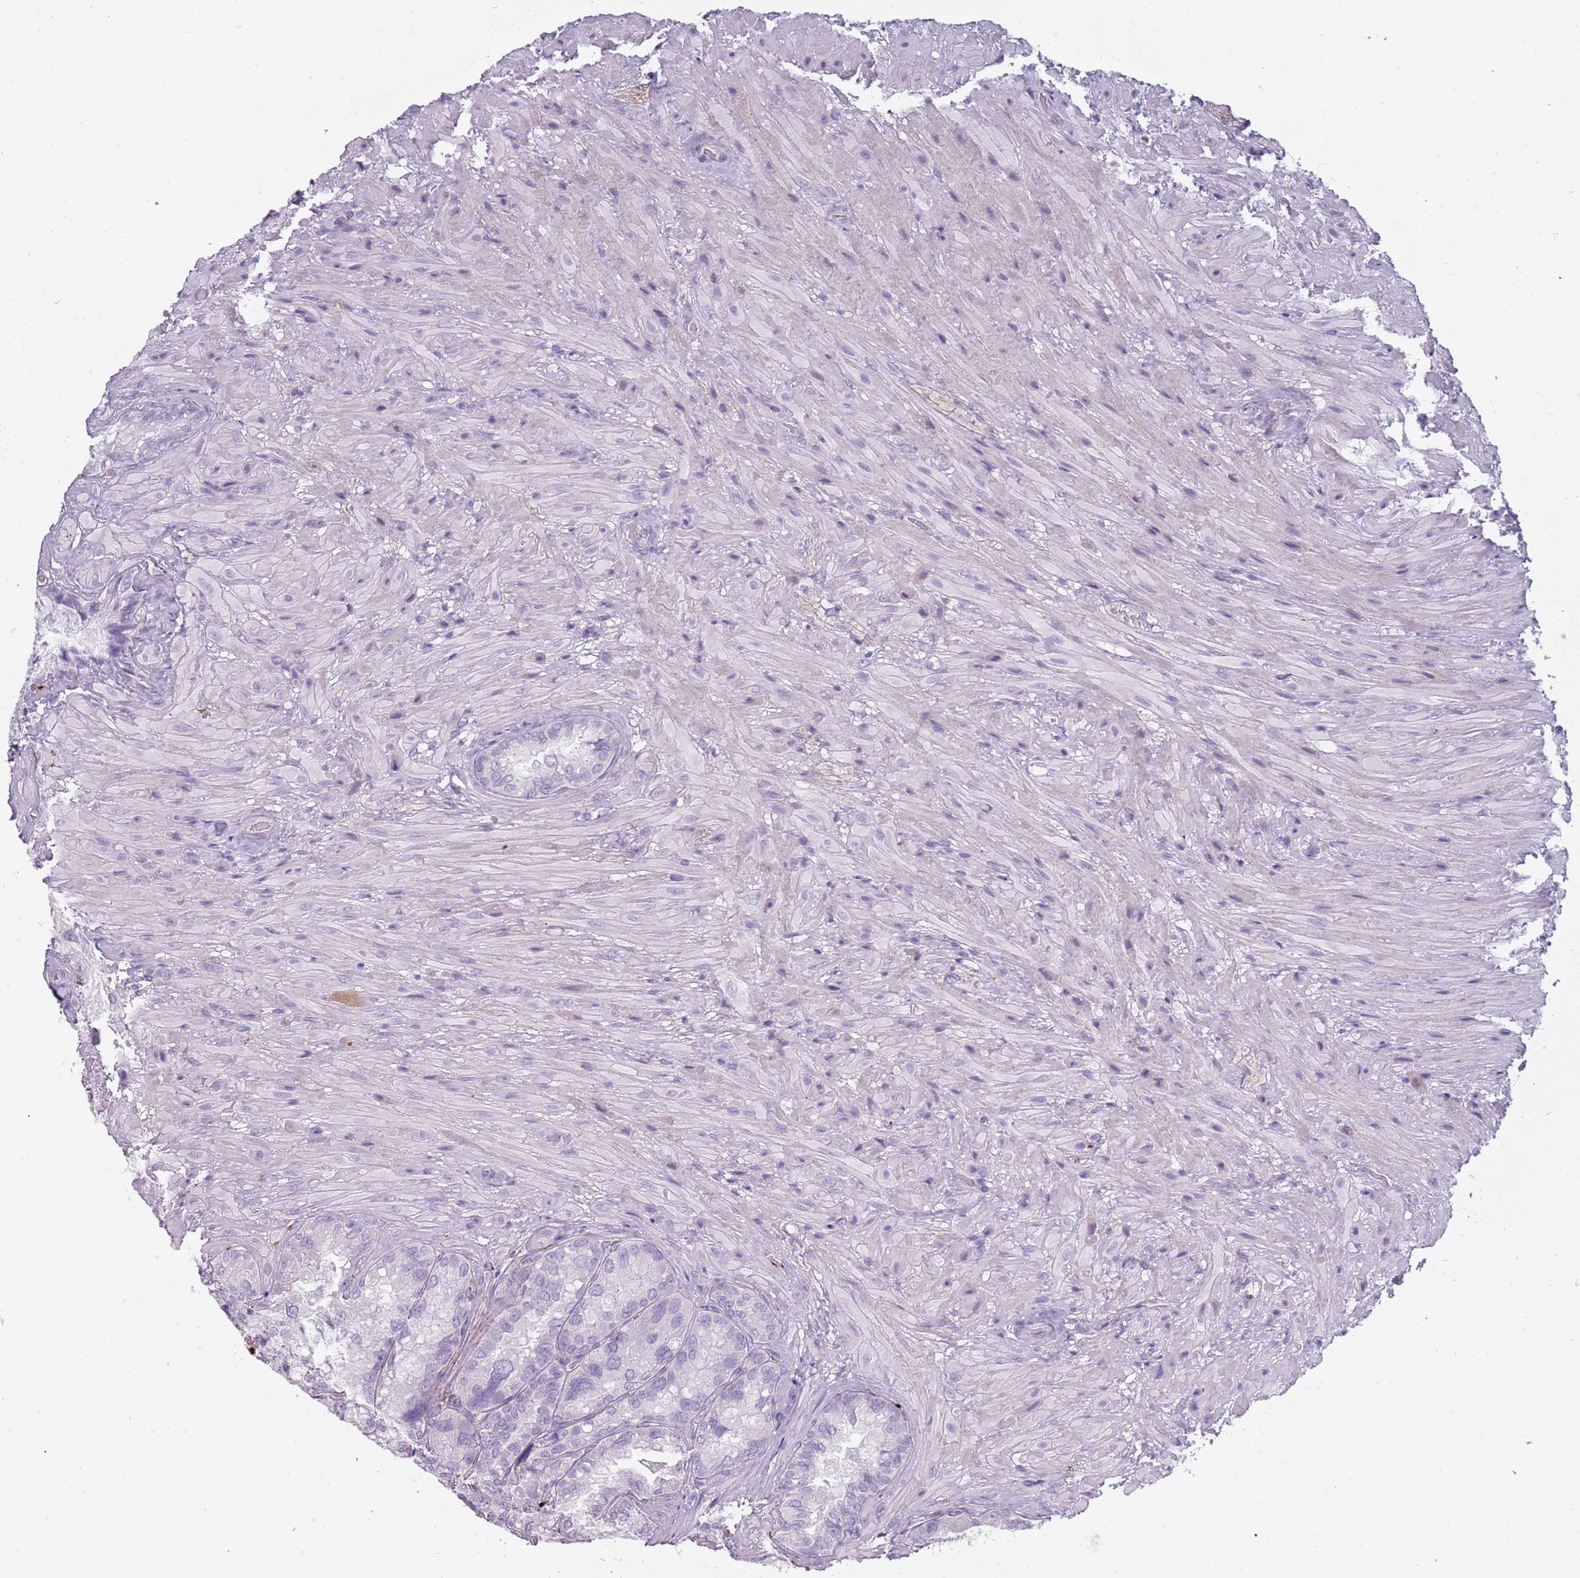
{"staining": {"intensity": "negative", "quantity": "none", "location": "none"}, "tissue": "seminal vesicle", "cell_type": "Glandular cells", "image_type": "normal", "snomed": [{"axis": "morphology", "description": "Normal tissue, NOS"}, {"axis": "topography", "description": "Seminal veicle"}], "caption": "Glandular cells show no significant expression in normal seminal vesicle.", "gene": "TNFRSF6B", "patient": {"sex": "male", "age": 62}}